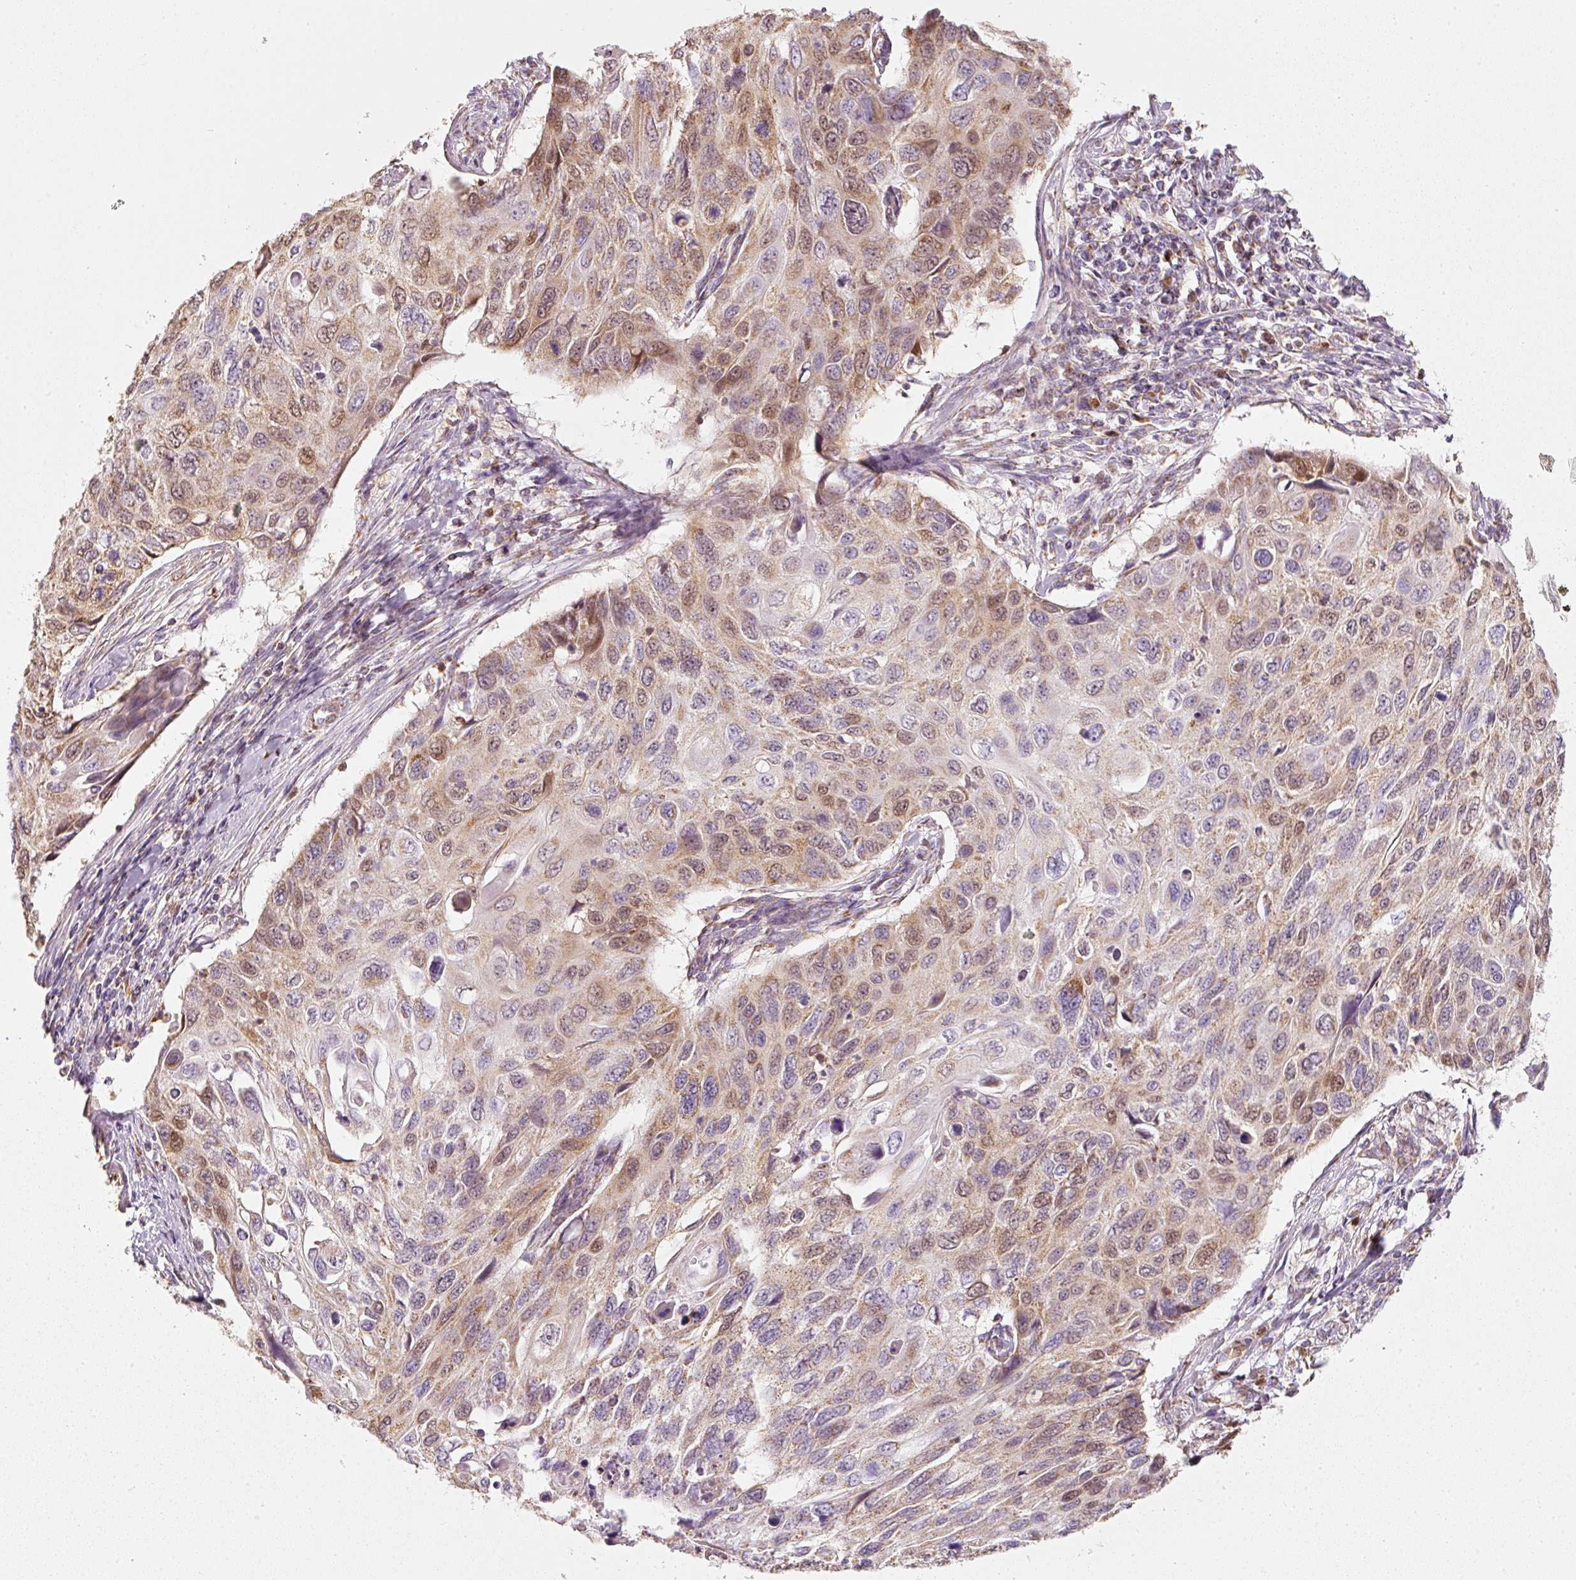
{"staining": {"intensity": "moderate", "quantity": "25%-75%", "location": "cytoplasmic/membranous,nuclear"}, "tissue": "cervical cancer", "cell_type": "Tumor cells", "image_type": "cancer", "snomed": [{"axis": "morphology", "description": "Squamous cell carcinoma, NOS"}, {"axis": "topography", "description": "Cervix"}], "caption": "A histopathology image of human cervical cancer stained for a protein displays moderate cytoplasmic/membranous and nuclear brown staining in tumor cells. The protein is stained brown, and the nuclei are stained in blue (DAB IHC with brightfield microscopy, high magnification).", "gene": "DUT", "patient": {"sex": "female", "age": 70}}